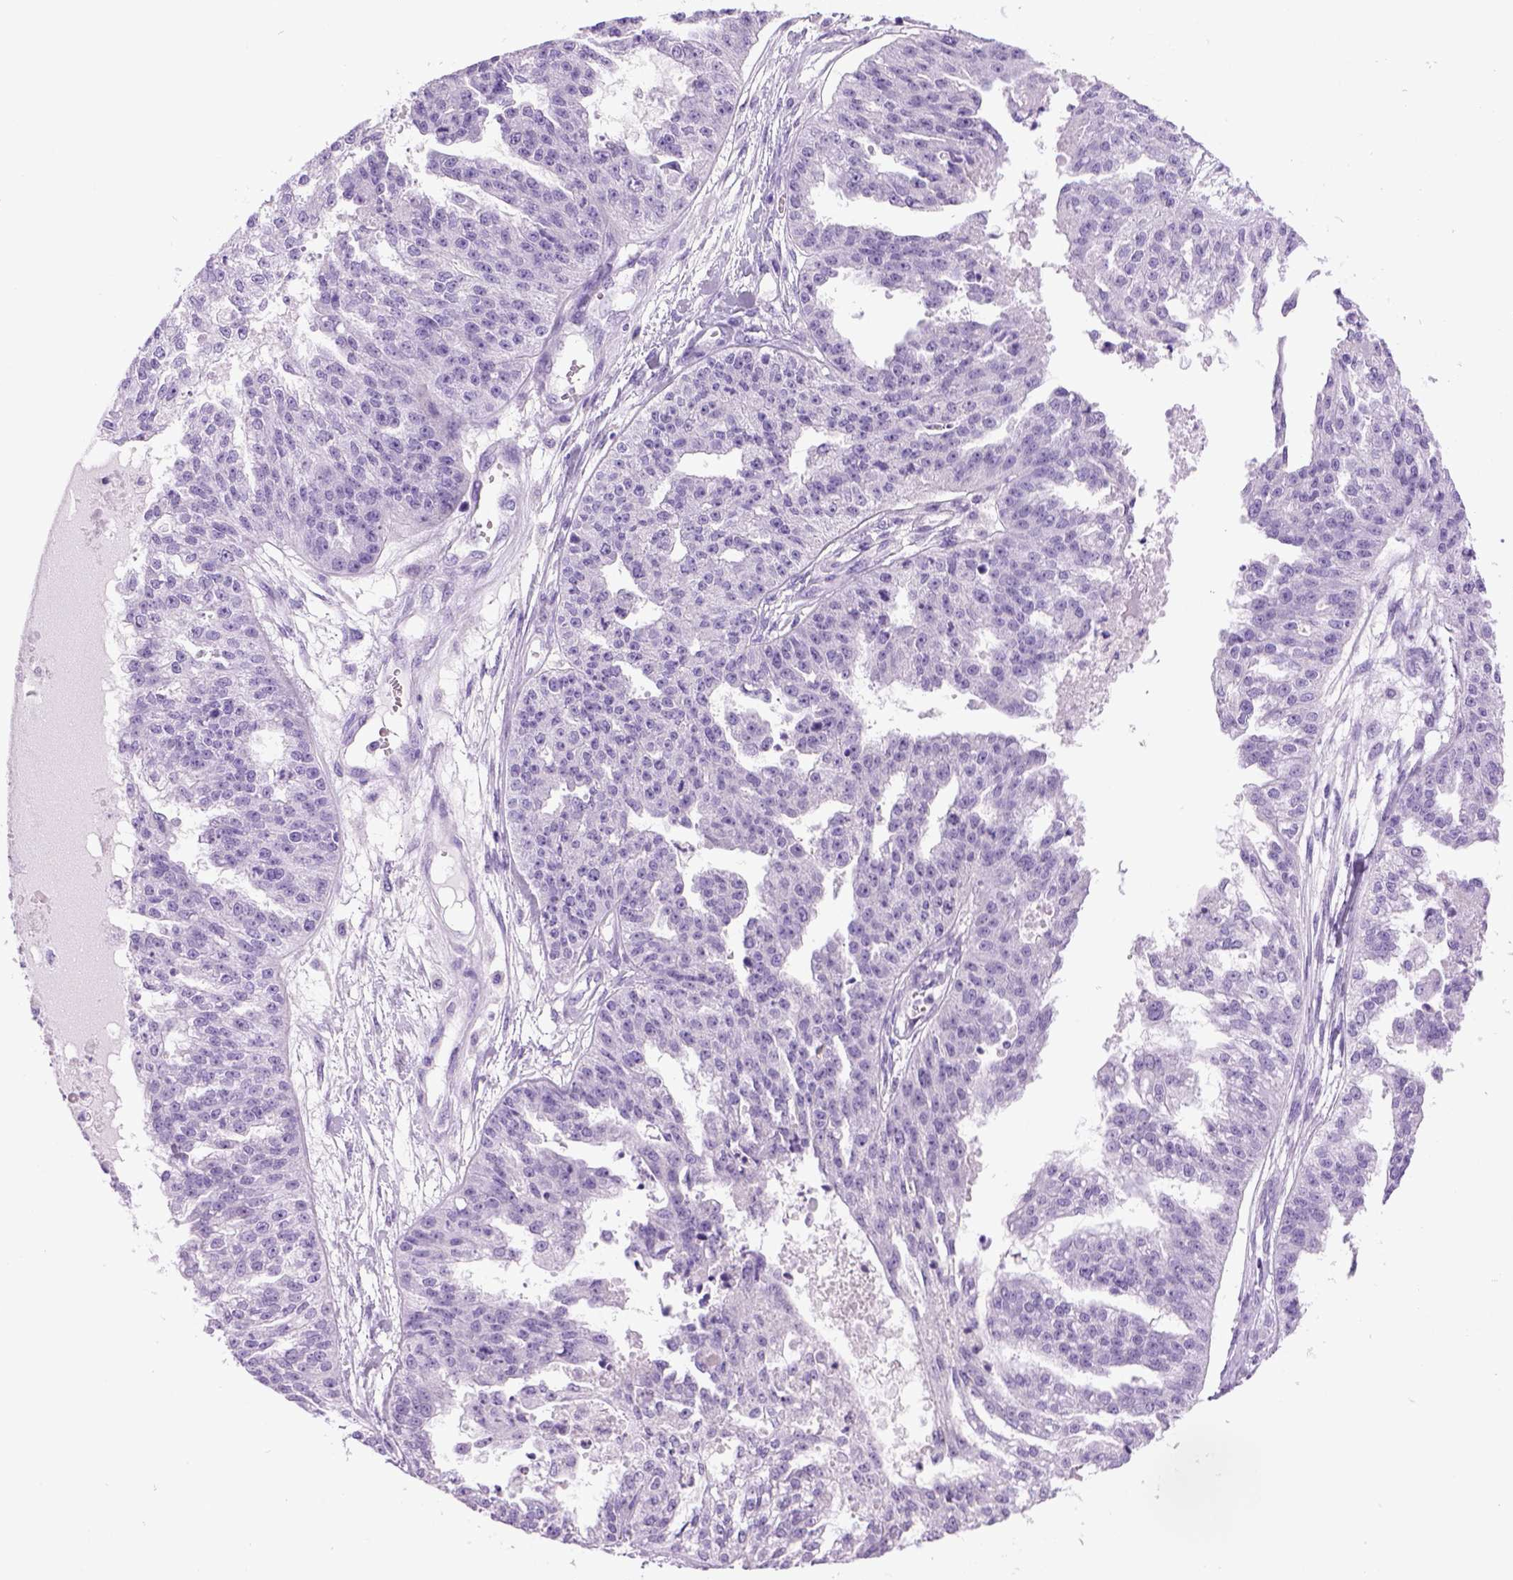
{"staining": {"intensity": "negative", "quantity": "none", "location": "none"}, "tissue": "ovarian cancer", "cell_type": "Tumor cells", "image_type": "cancer", "snomed": [{"axis": "morphology", "description": "Cystadenocarcinoma, serous, NOS"}, {"axis": "topography", "description": "Ovary"}], "caption": "Ovarian cancer stained for a protein using IHC demonstrates no positivity tumor cells.", "gene": "SGCG", "patient": {"sex": "female", "age": 58}}